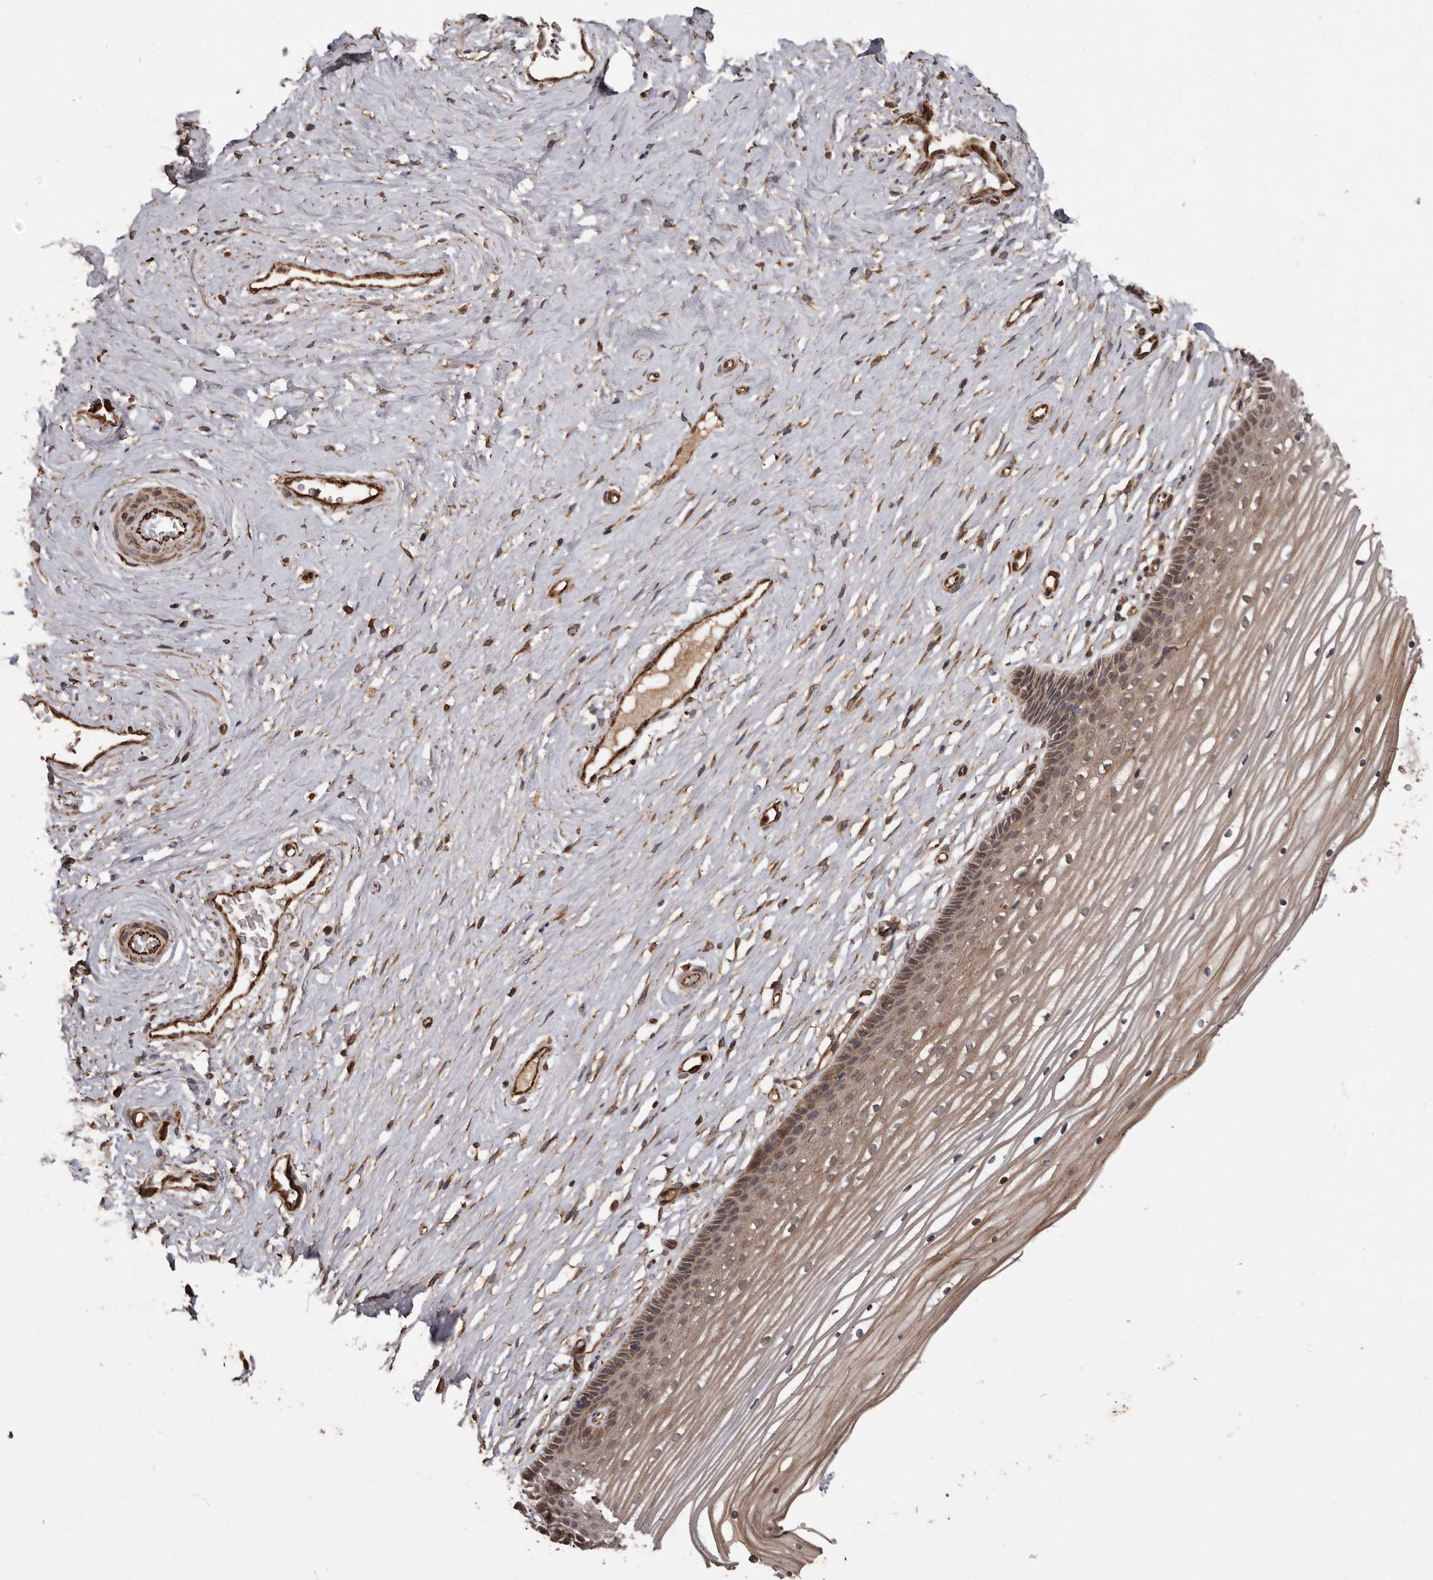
{"staining": {"intensity": "moderate", "quantity": ">75%", "location": "cytoplasmic/membranous"}, "tissue": "vagina", "cell_type": "Squamous epithelial cells", "image_type": "normal", "snomed": [{"axis": "morphology", "description": "Normal tissue, NOS"}, {"axis": "topography", "description": "Vagina"}, {"axis": "topography", "description": "Cervix"}], "caption": "Vagina stained for a protein exhibits moderate cytoplasmic/membranous positivity in squamous epithelial cells.", "gene": "BRAT1", "patient": {"sex": "female", "age": 40}}